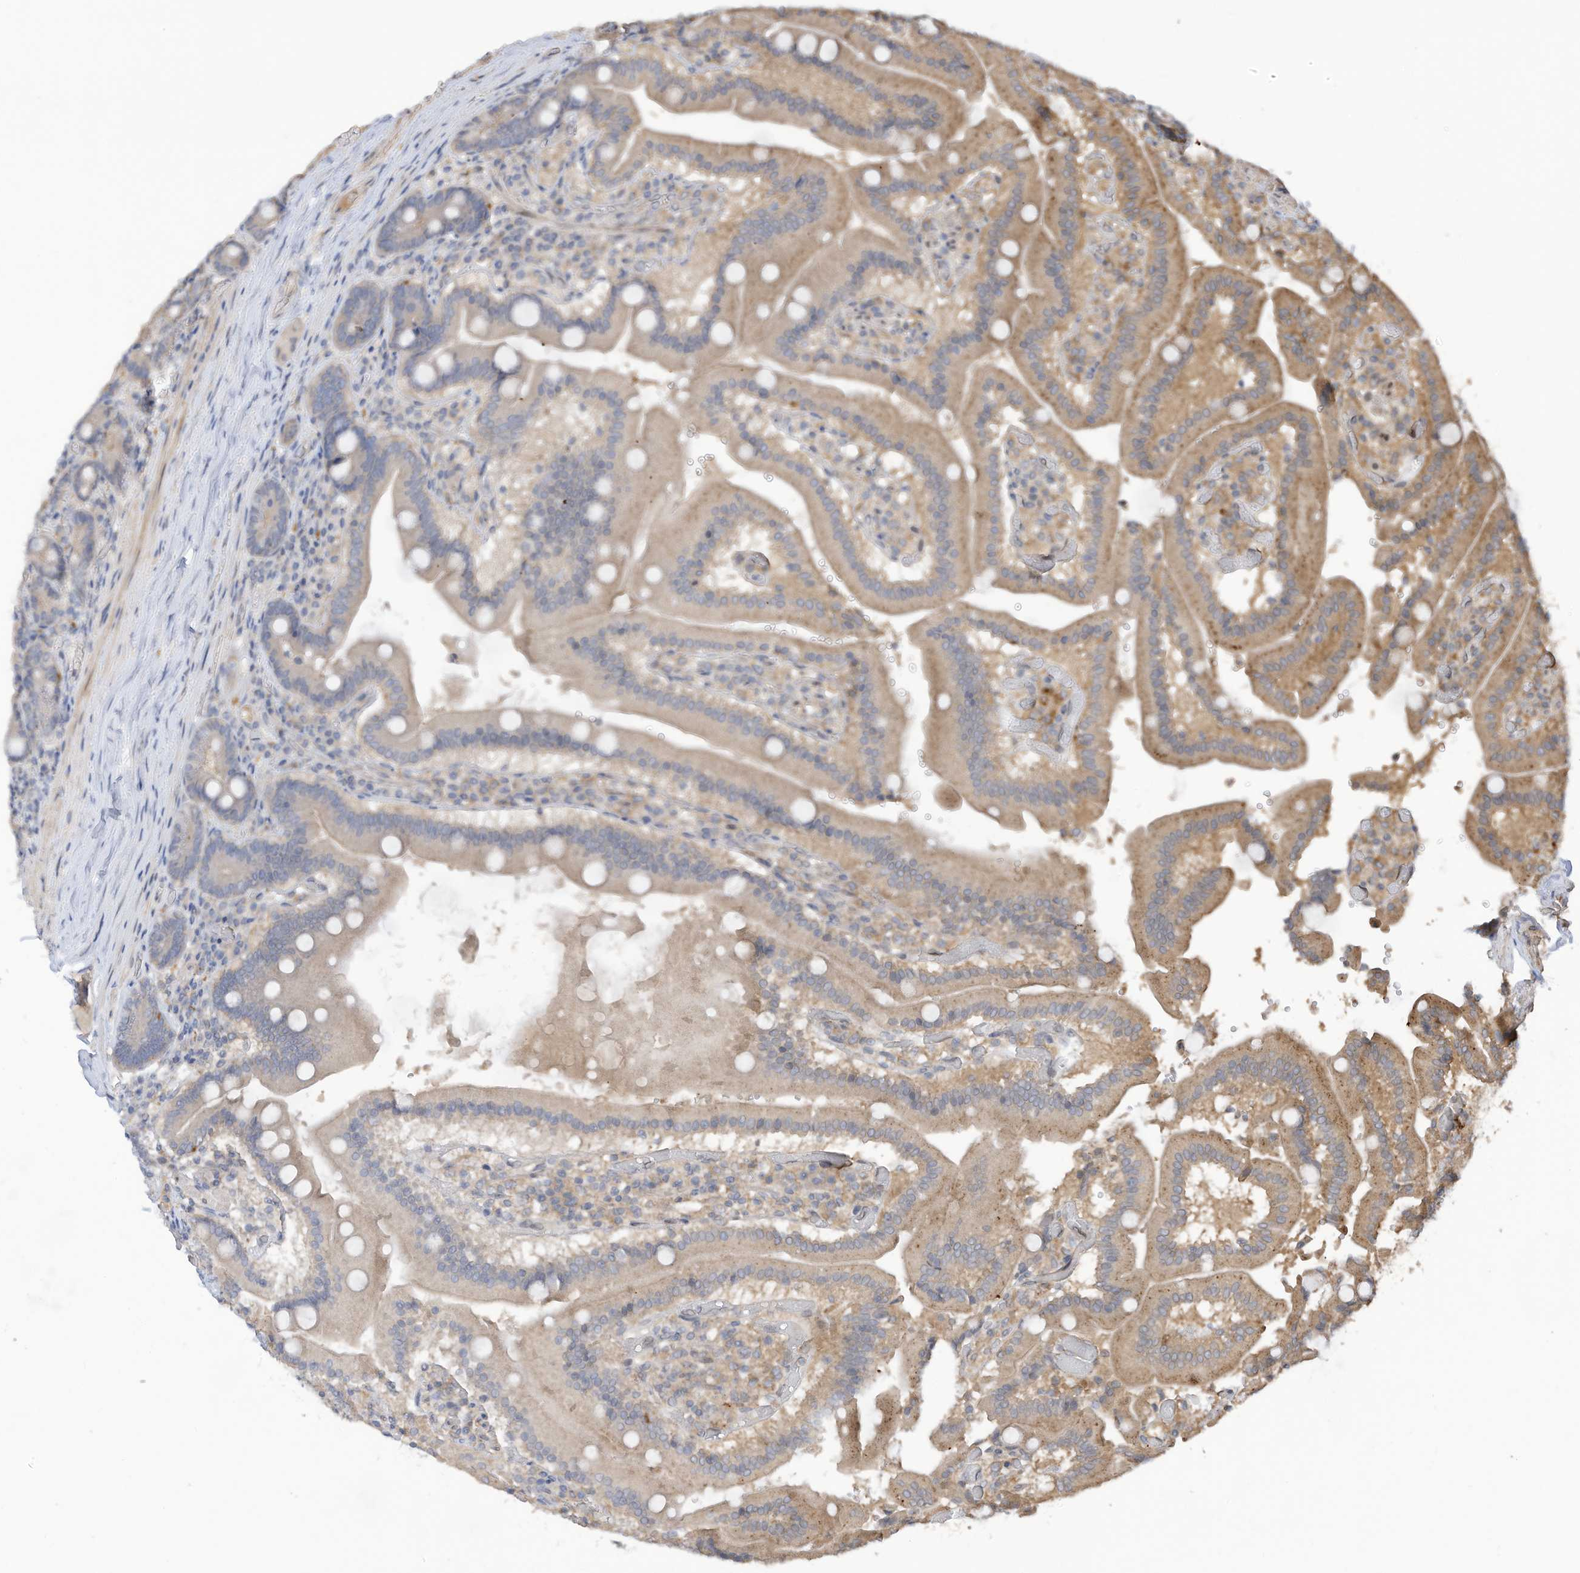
{"staining": {"intensity": "moderate", "quantity": "25%-75%", "location": "cytoplasmic/membranous"}, "tissue": "duodenum", "cell_type": "Glandular cells", "image_type": "normal", "snomed": [{"axis": "morphology", "description": "Normal tissue, NOS"}, {"axis": "topography", "description": "Duodenum"}], "caption": "Immunohistochemical staining of benign duodenum exhibits 25%-75% levels of moderate cytoplasmic/membranous protein staining in approximately 25%-75% of glandular cells. (brown staining indicates protein expression, while blue staining denotes nuclei).", "gene": "REC8", "patient": {"sex": "female", "age": 62}}